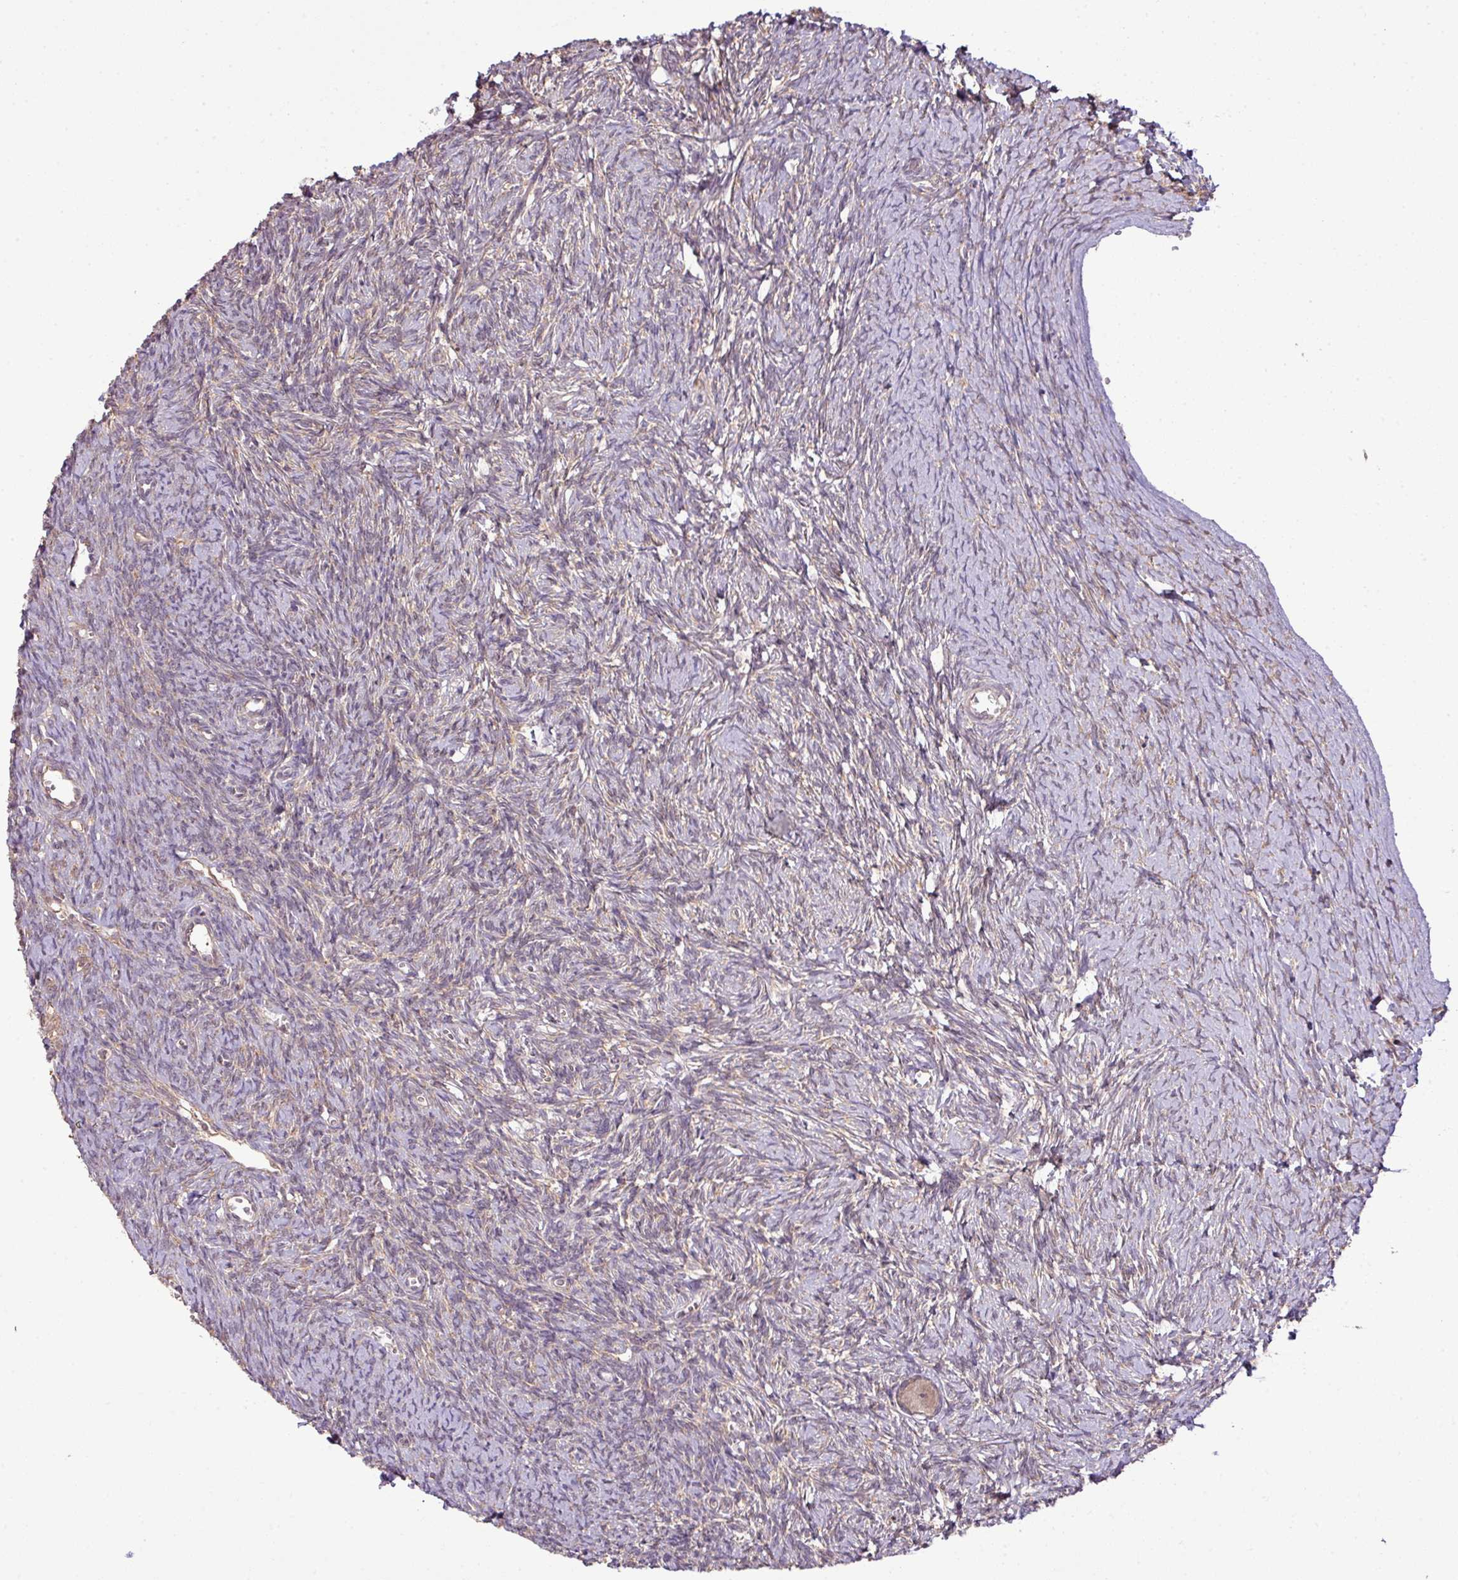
{"staining": {"intensity": "moderate", "quantity": "25%-75%", "location": "cytoplasmic/membranous"}, "tissue": "ovary", "cell_type": "Follicle cells", "image_type": "normal", "snomed": [{"axis": "morphology", "description": "Normal tissue, NOS"}, {"axis": "topography", "description": "Ovary"}], "caption": "Human ovary stained for a protein (brown) displays moderate cytoplasmic/membranous positive expression in about 25%-75% of follicle cells.", "gene": "DNAAF4", "patient": {"sex": "female", "age": 39}}